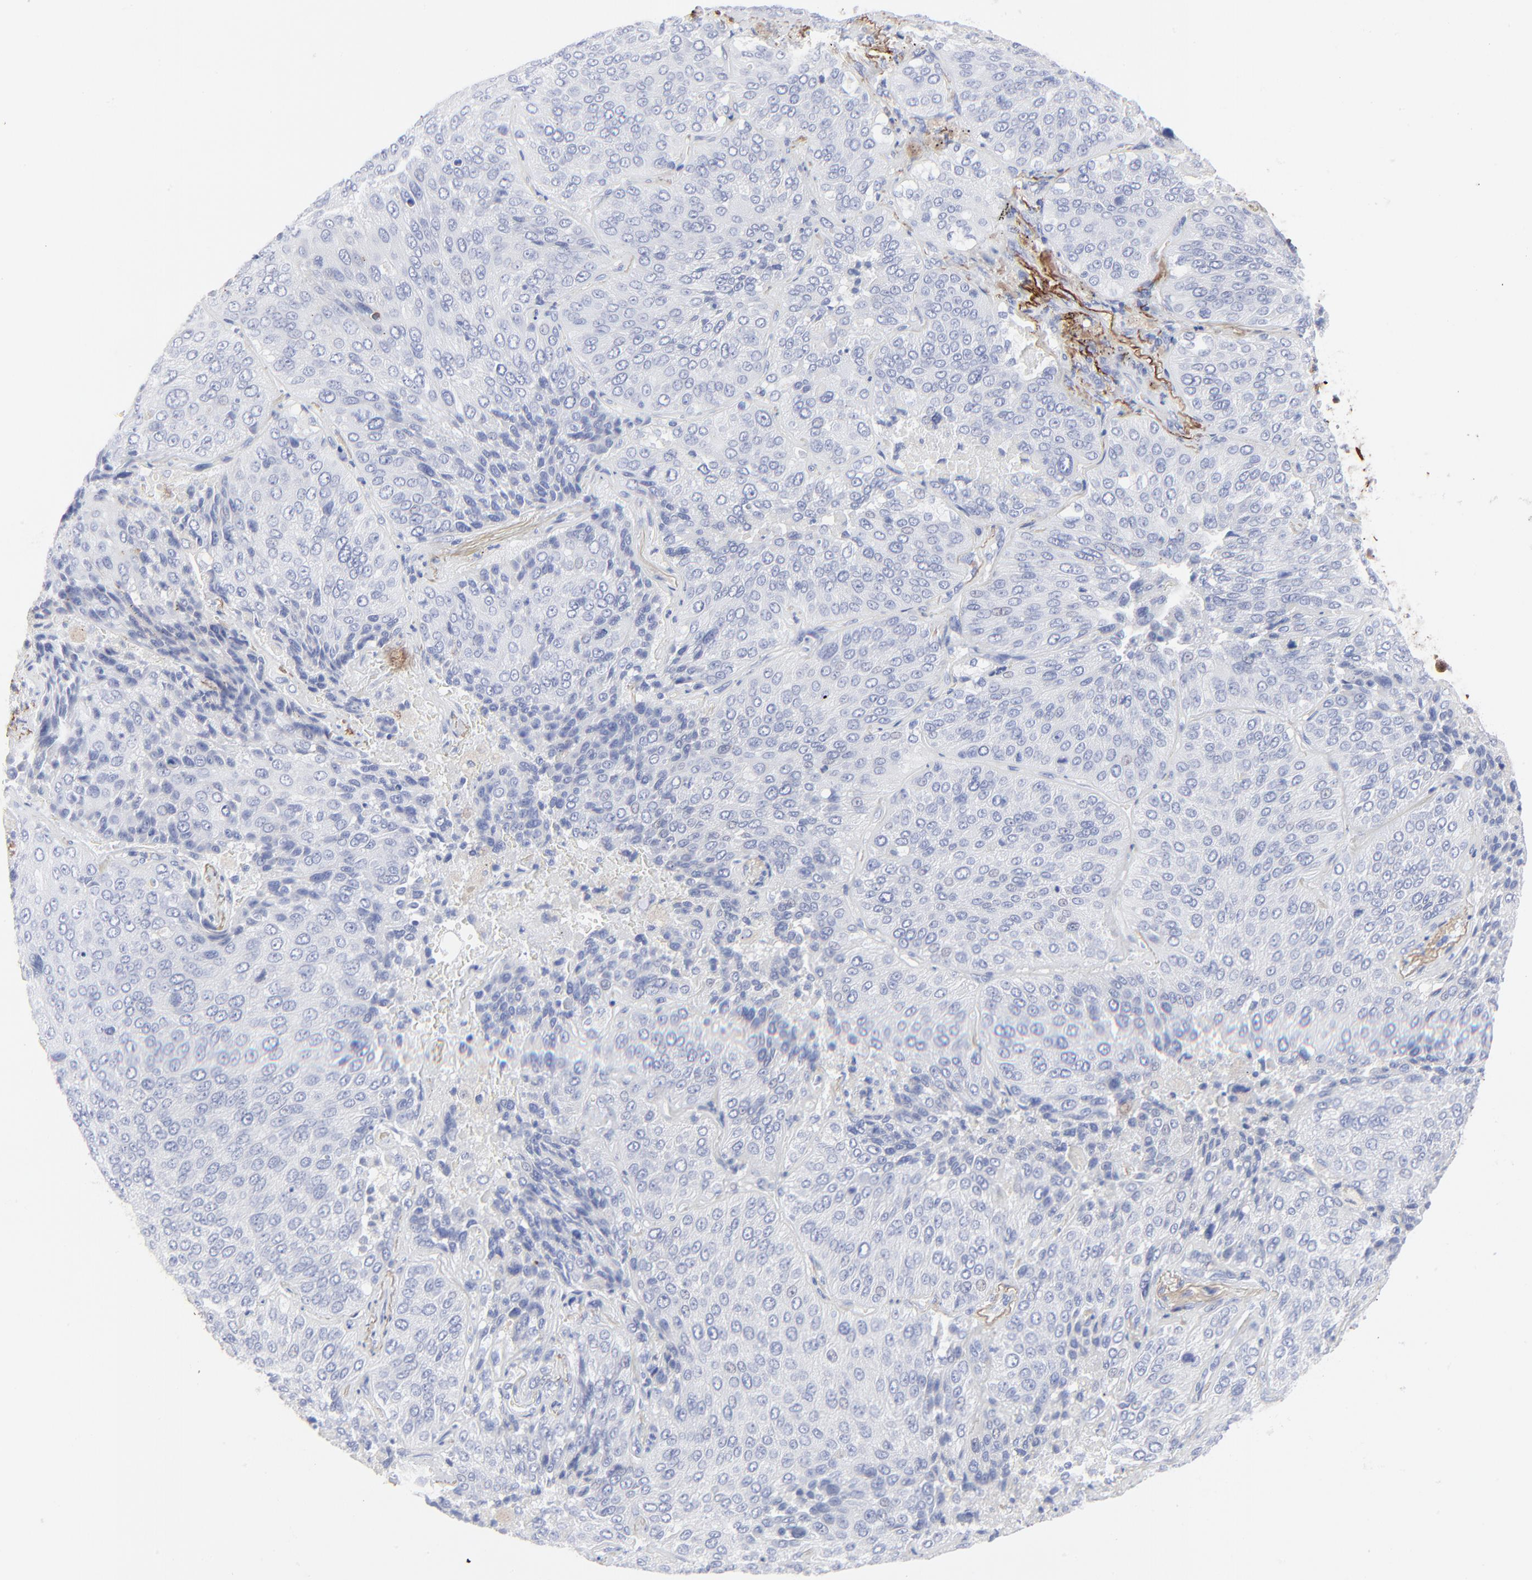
{"staining": {"intensity": "negative", "quantity": "none", "location": "none"}, "tissue": "lung cancer", "cell_type": "Tumor cells", "image_type": "cancer", "snomed": [{"axis": "morphology", "description": "Squamous cell carcinoma, NOS"}, {"axis": "topography", "description": "Lung"}], "caption": "This is a micrograph of immunohistochemistry (IHC) staining of lung squamous cell carcinoma, which shows no staining in tumor cells. (Brightfield microscopy of DAB IHC at high magnification).", "gene": "FBLN2", "patient": {"sex": "male", "age": 54}}